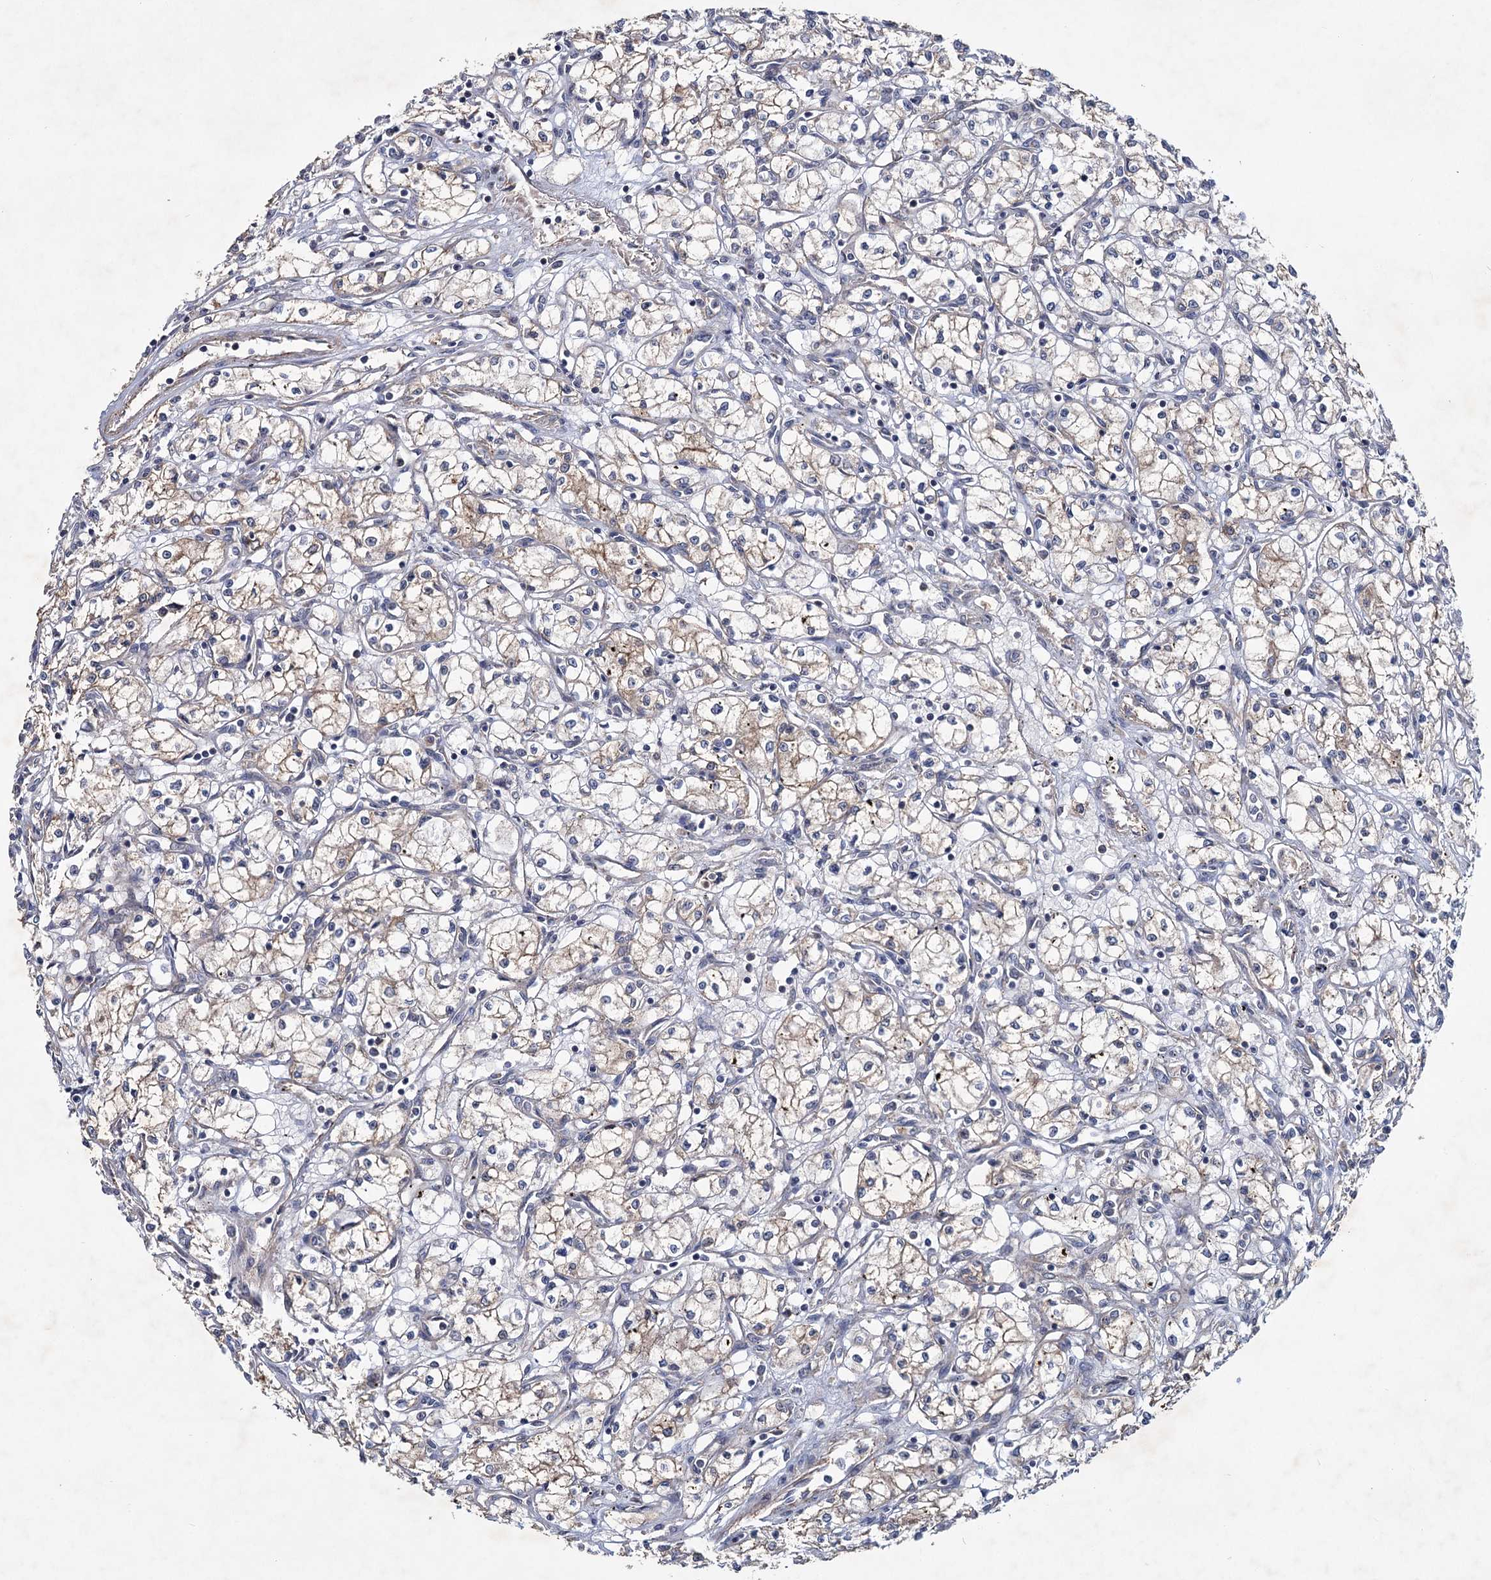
{"staining": {"intensity": "weak", "quantity": ">75%", "location": "cytoplasmic/membranous"}, "tissue": "renal cancer", "cell_type": "Tumor cells", "image_type": "cancer", "snomed": [{"axis": "morphology", "description": "Adenocarcinoma, NOS"}, {"axis": "topography", "description": "Kidney"}], "caption": "Protein expression analysis of human renal adenocarcinoma reveals weak cytoplasmic/membranous staining in about >75% of tumor cells.", "gene": "MTRR", "patient": {"sex": "male", "age": 59}}